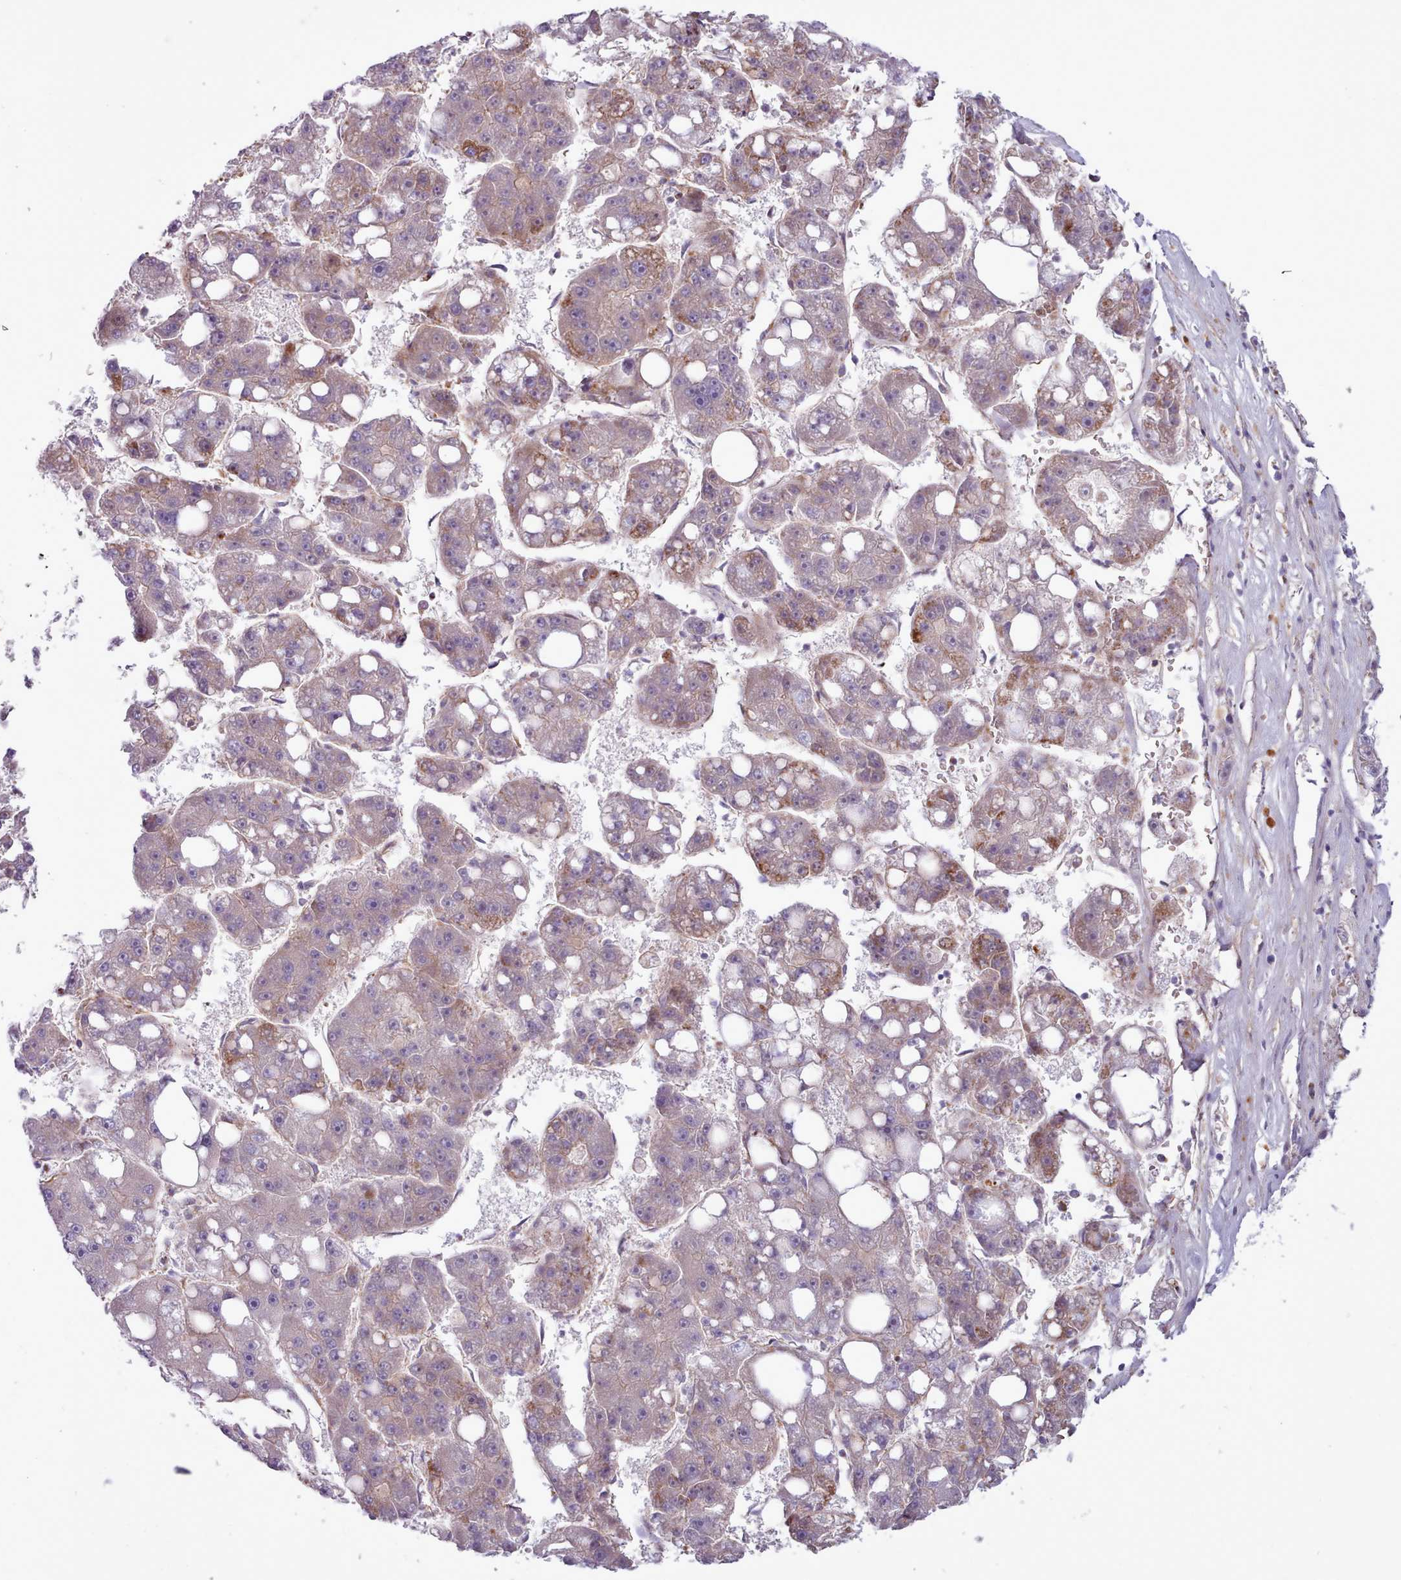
{"staining": {"intensity": "weak", "quantity": "<25%", "location": "cytoplasmic/membranous"}, "tissue": "liver cancer", "cell_type": "Tumor cells", "image_type": "cancer", "snomed": [{"axis": "morphology", "description": "Carcinoma, Hepatocellular, NOS"}, {"axis": "topography", "description": "Liver"}], "caption": "This is an immunohistochemistry (IHC) photomicrograph of human liver cancer (hepatocellular carcinoma). There is no staining in tumor cells.", "gene": "TENT4B", "patient": {"sex": "female", "age": 61}}